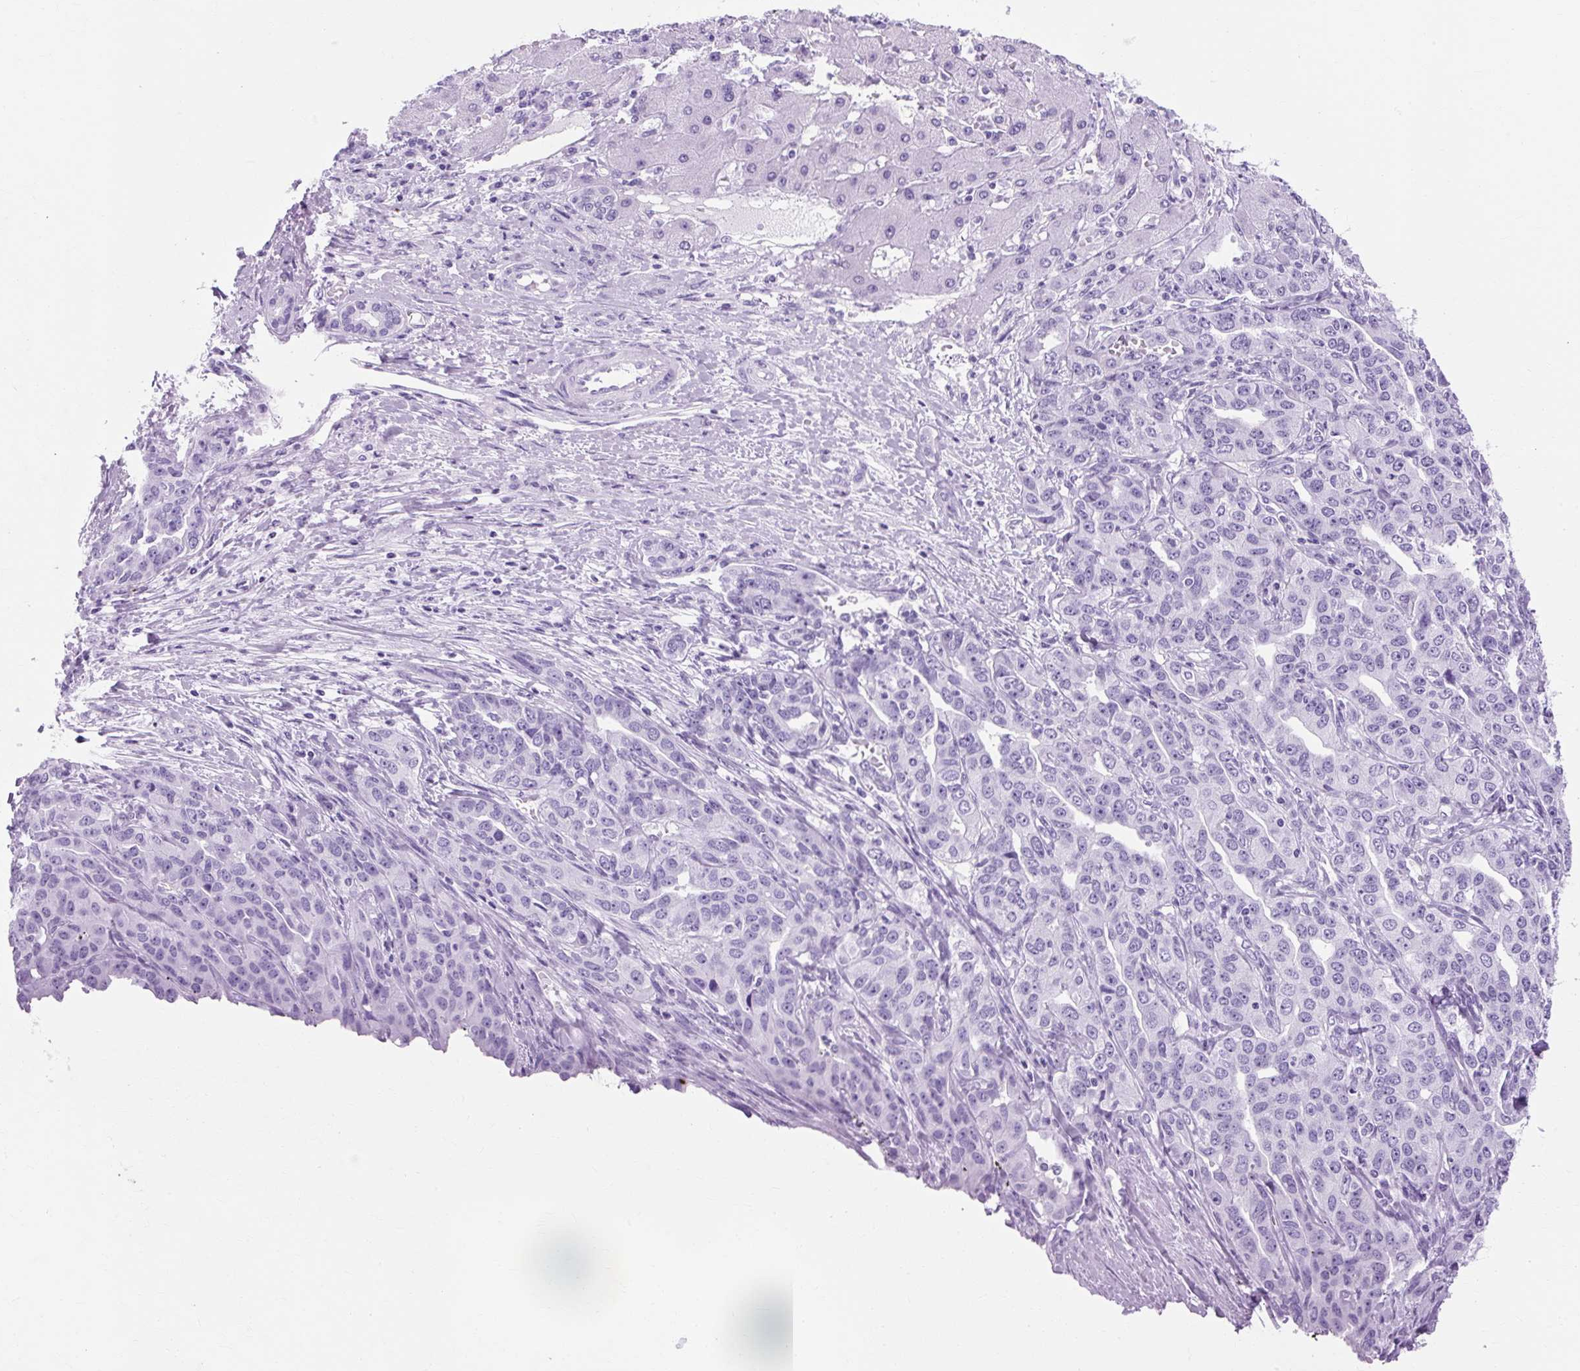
{"staining": {"intensity": "negative", "quantity": "none", "location": "none"}, "tissue": "liver cancer", "cell_type": "Tumor cells", "image_type": "cancer", "snomed": [{"axis": "morphology", "description": "Cholangiocarcinoma"}, {"axis": "topography", "description": "Liver"}], "caption": "Photomicrograph shows no protein staining in tumor cells of liver cancer (cholangiocarcinoma) tissue.", "gene": "TMEM89", "patient": {"sex": "male", "age": 59}}